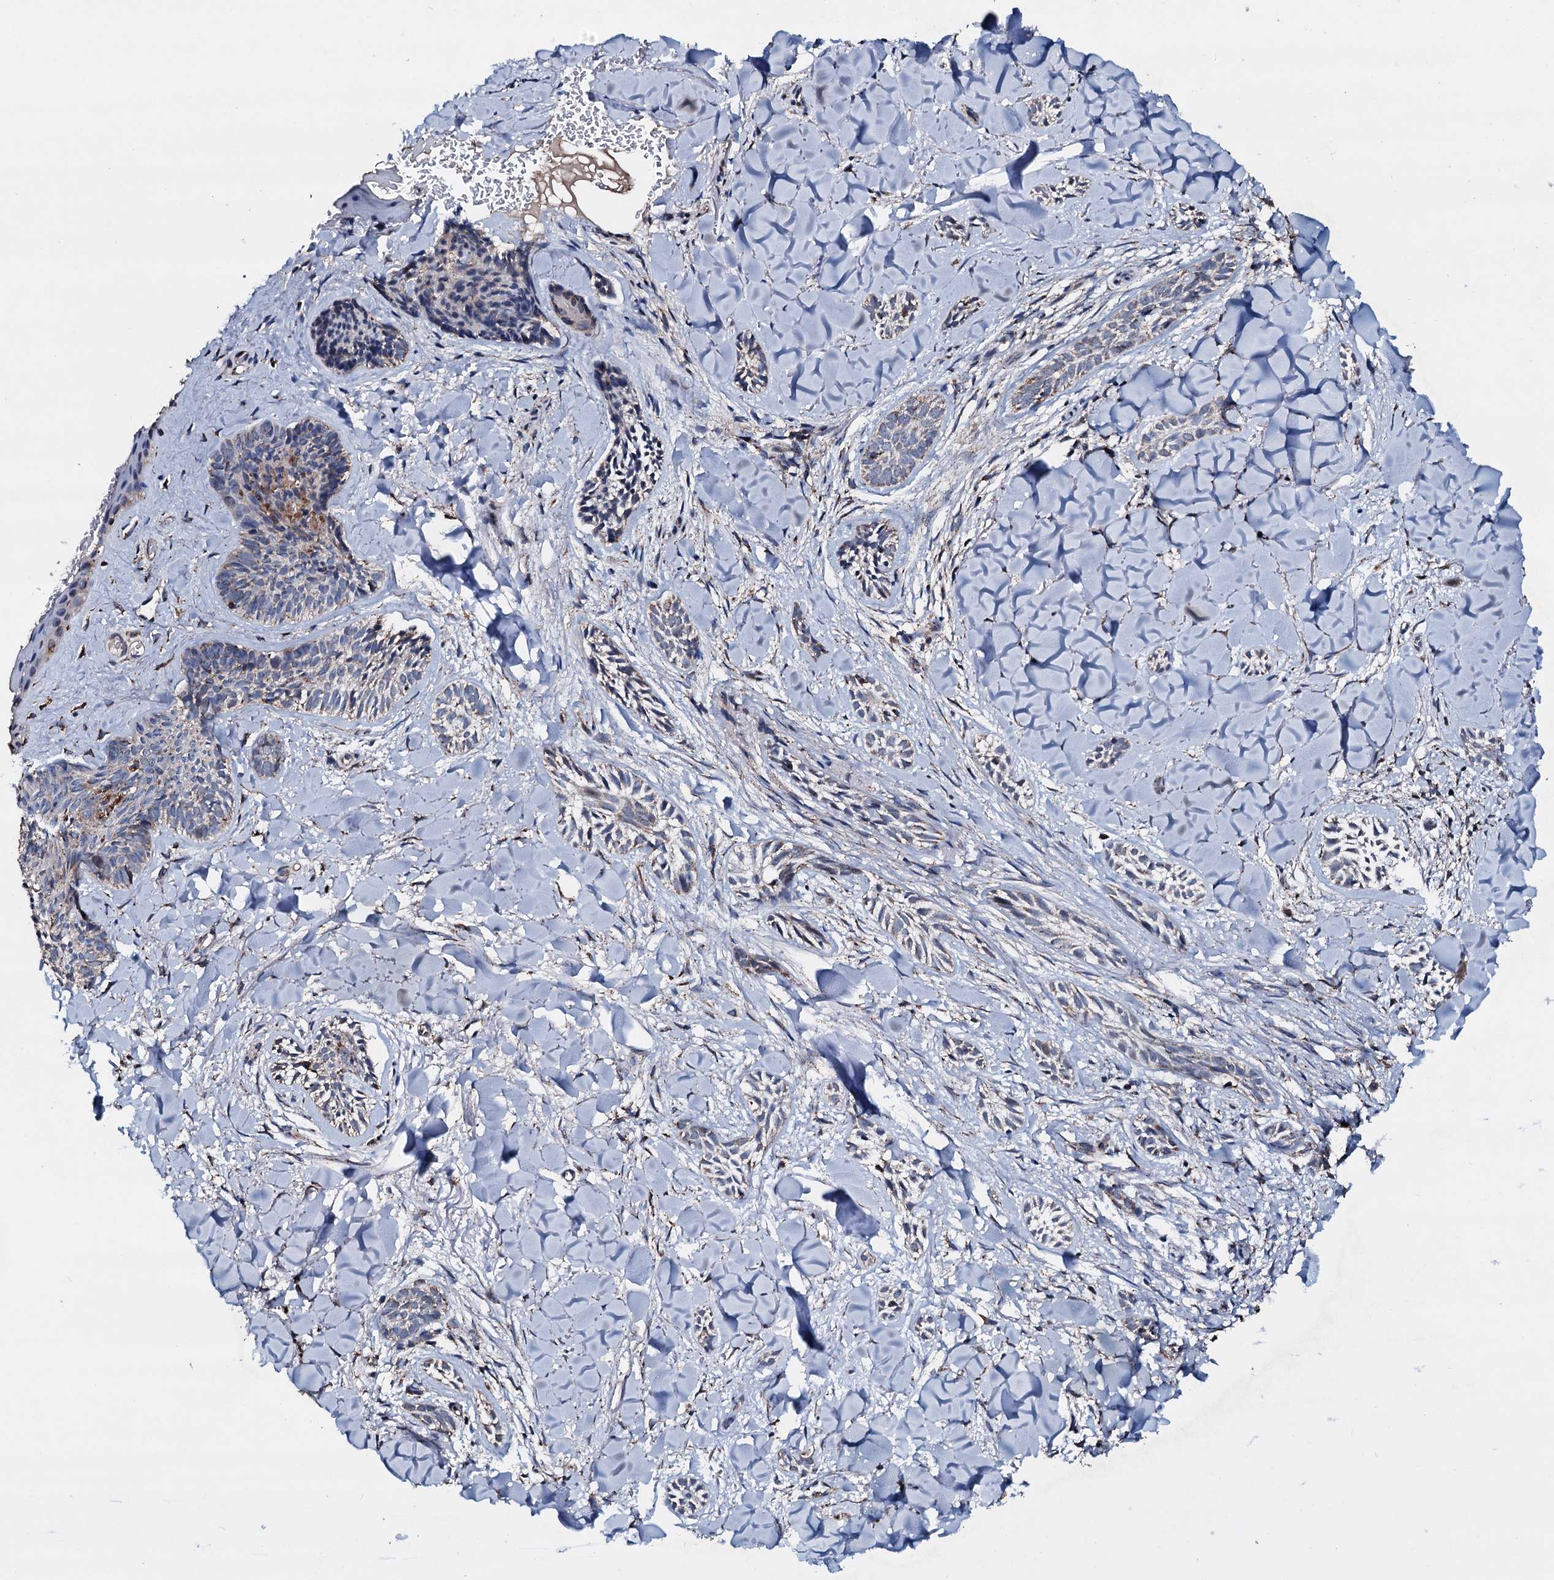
{"staining": {"intensity": "weak", "quantity": "<25%", "location": "cytoplasmic/membranous"}, "tissue": "skin cancer", "cell_type": "Tumor cells", "image_type": "cancer", "snomed": [{"axis": "morphology", "description": "Basal cell carcinoma"}, {"axis": "topography", "description": "Skin"}], "caption": "Skin cancer was stained to show a protein in brown. There is no significant staining in tumor cells.", "gene": "DYNC2I2", "patient": {"sex": "female", "age": 59}}